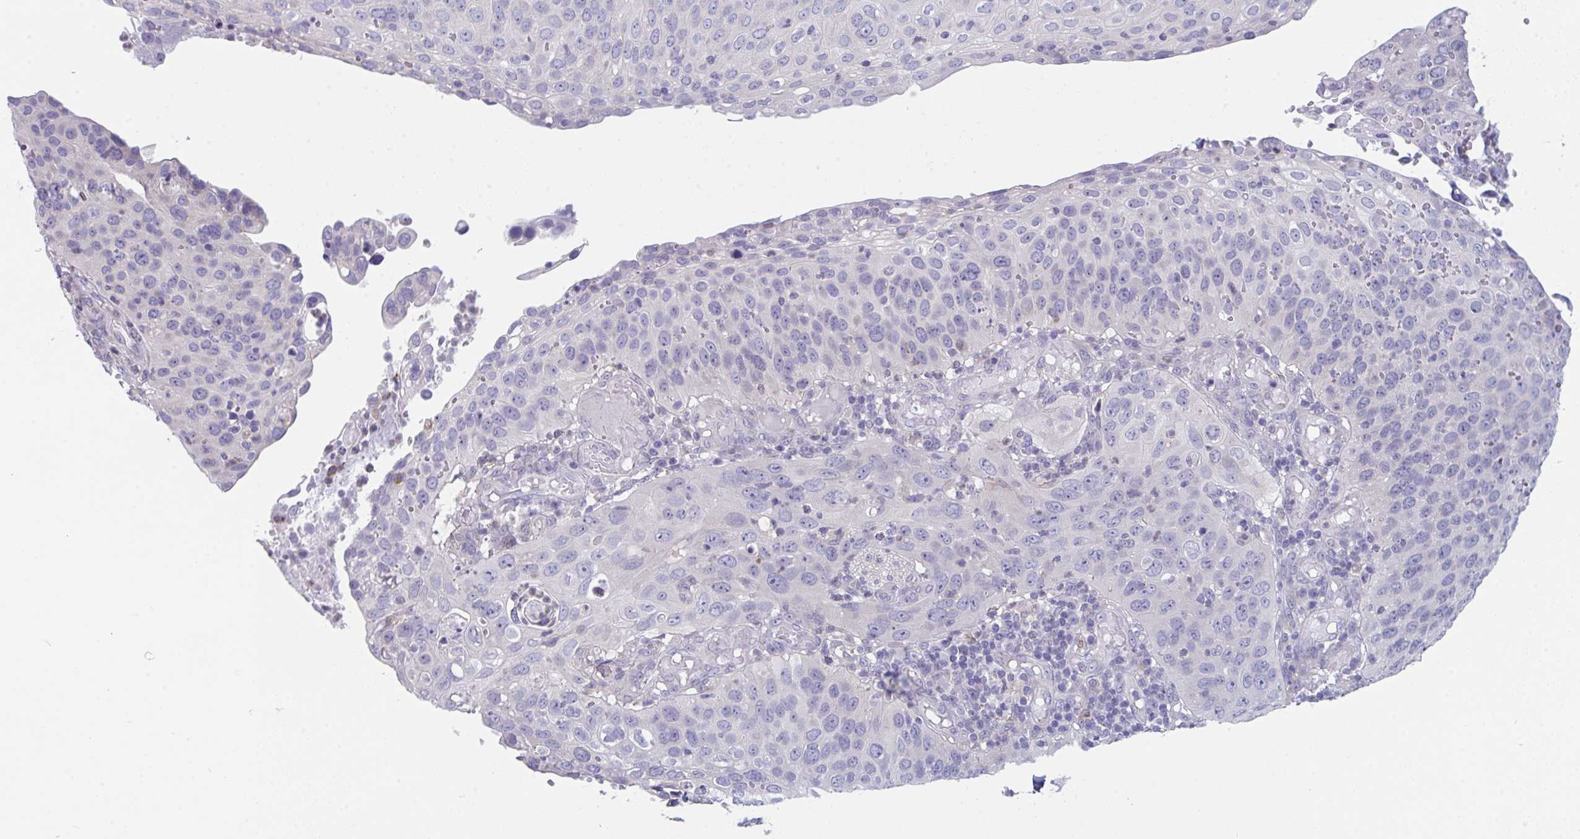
{"staining": {"intensity": "negative", "quantity": "none", "location": "none"}, "tissue": "cervical cancer", "cell_type": "Tumor cells", "image_type": "cancer", "snomed": [{"axis": "morphology", "description": "Squamous cell carcinoma, NOS"}, {"axis": "topography", "description": "Cervix"}], "caption": "There is no significant expression in tumor cells of cervical cancer (squamous cell carcinoma).", "gene": "PTPRD", "patient": {"sex": "female", "age": 36}}